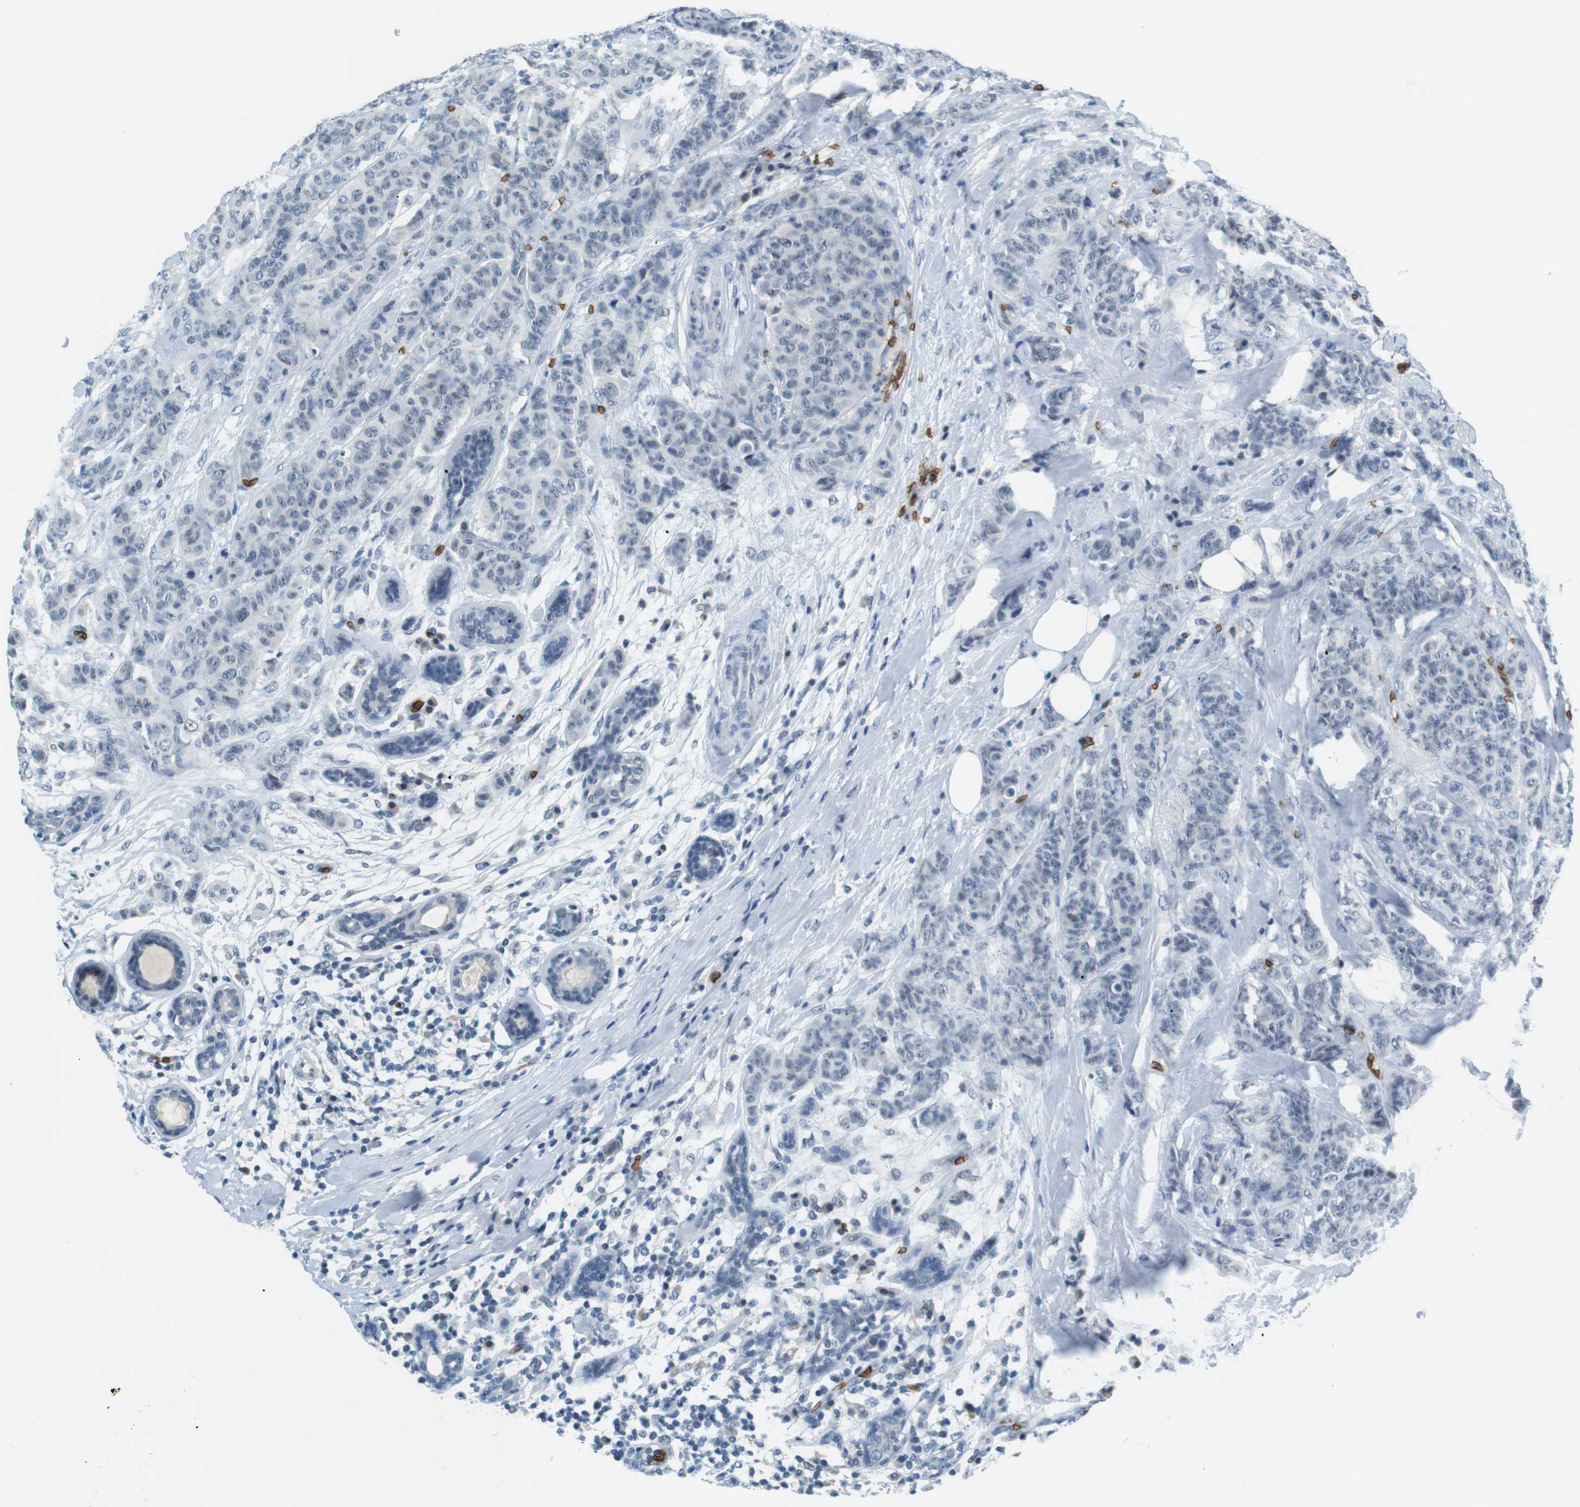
{"staining": {"intensity": "negative", "quantity": "none", "location": "none"}, "tissue": "breast cancer", "cell_type": "Tumor cells", "image_type": "cancer", "snomed": [{"axis": "morphology", "description": "Normal tissue, NOS"}, {"axis": "morphology", "description": "Duct carcinoma"}, {"axis": "topography", "description": "Breast"}], "caption": "An immunohistochemistry (IHC) micrograph of breast cancer (intraductal carcinoma) is shown. There is no staining in tumor cells of breast cancer (intraductal carcinoma).", "gene": "SLC4A1", "patient": {"sex": "female", "age": 40}}